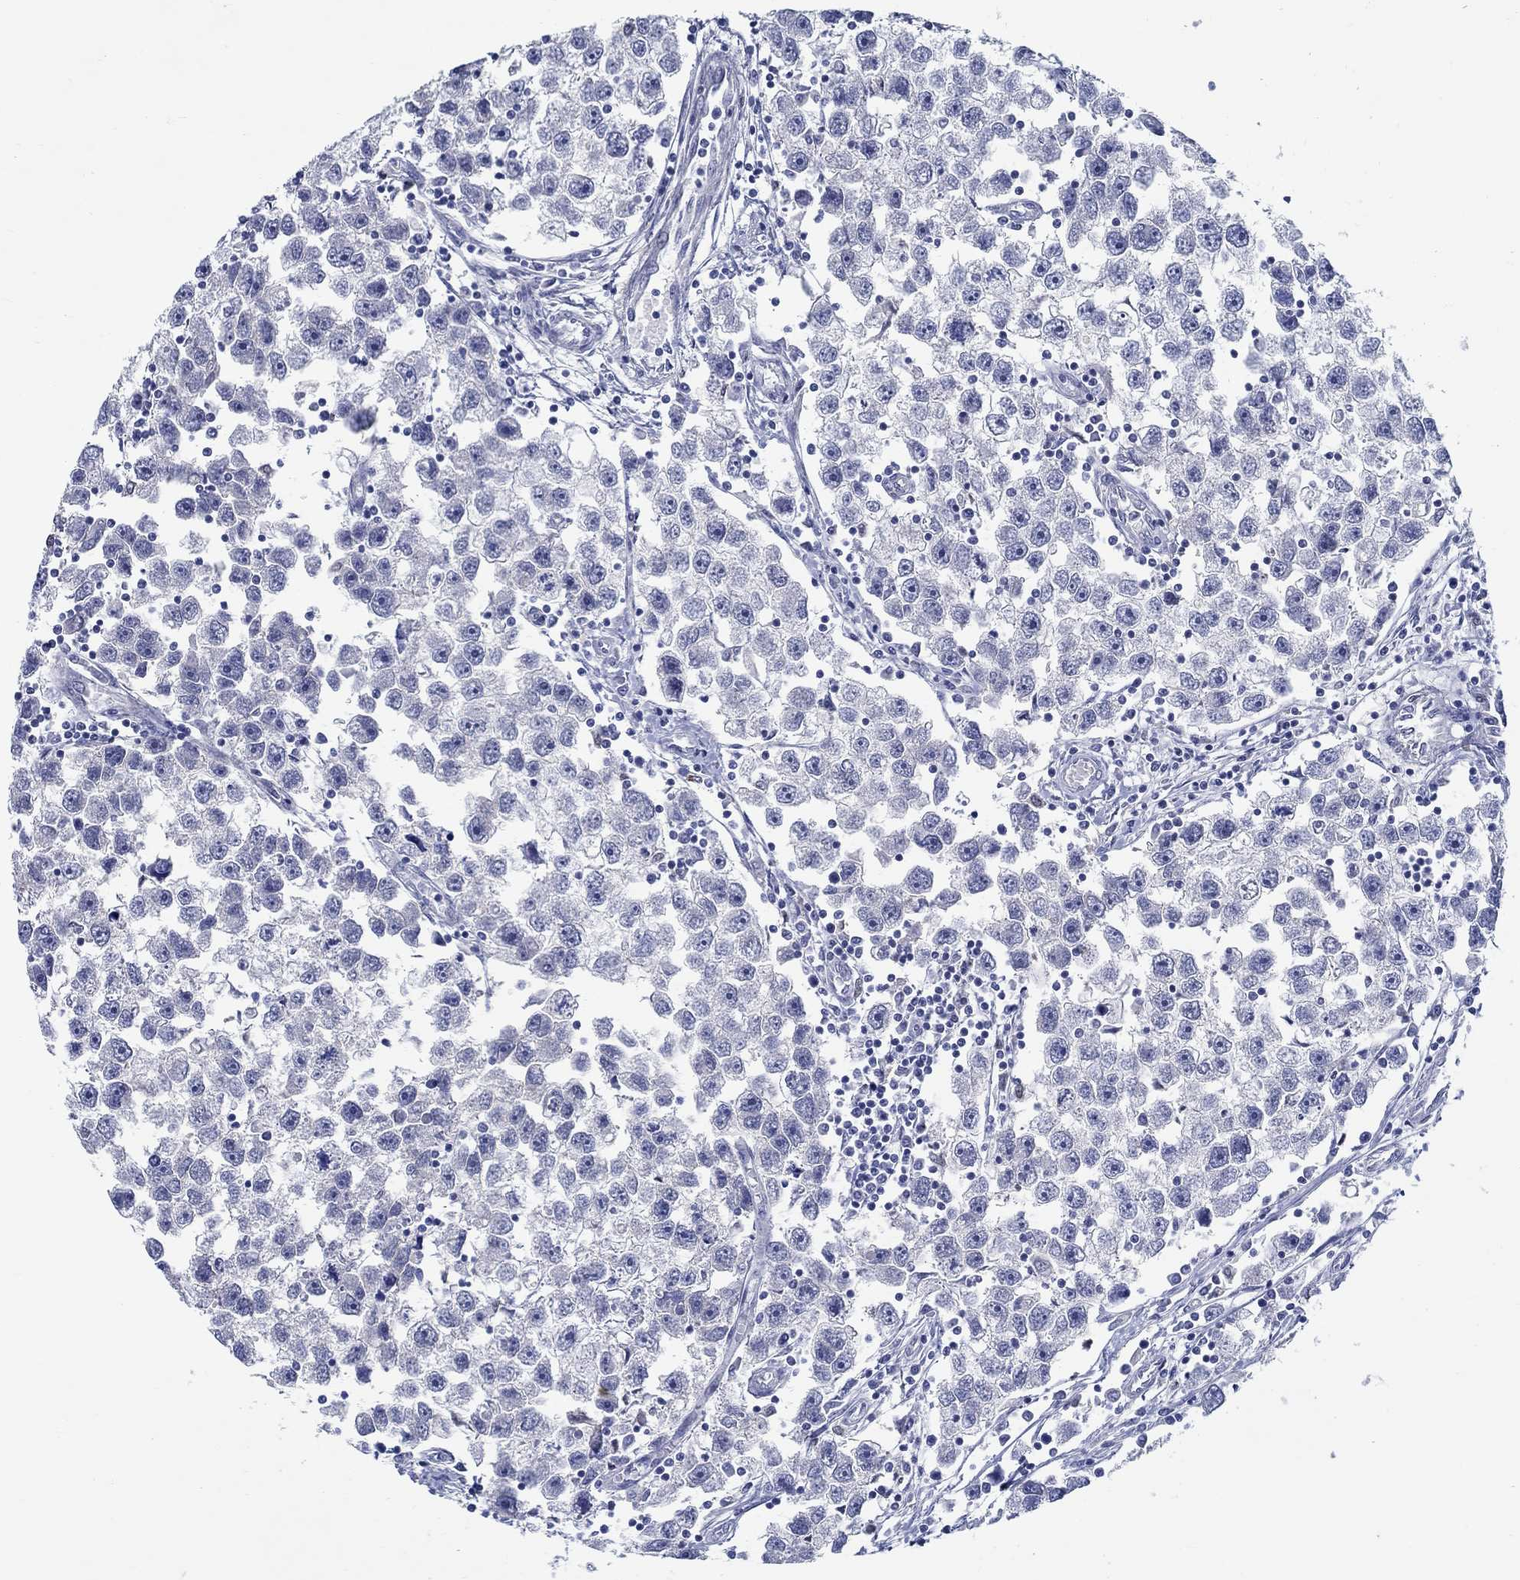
{"staining": {"intensity": "negative", "quantity": "none", "location": "none"}, "tissue": "testis cancer", "cell_type": "Tumor cells", "image_type": "cancer", "snomed": [{"axis": "morphology", "description": "Seminoma, NOS"}, {"axis": "topography", "description": "Testis"}], "caption": "Immunohistochemistry histopathology image of neoplastic tissue: human testis cancer (seminoma) stained with DAB demonstrates no significant protein staining in tumor cells. Nuclei are stained in blue.", "gene": "RAP1GAP", "patient": {"sex": "male", "age": 30}}